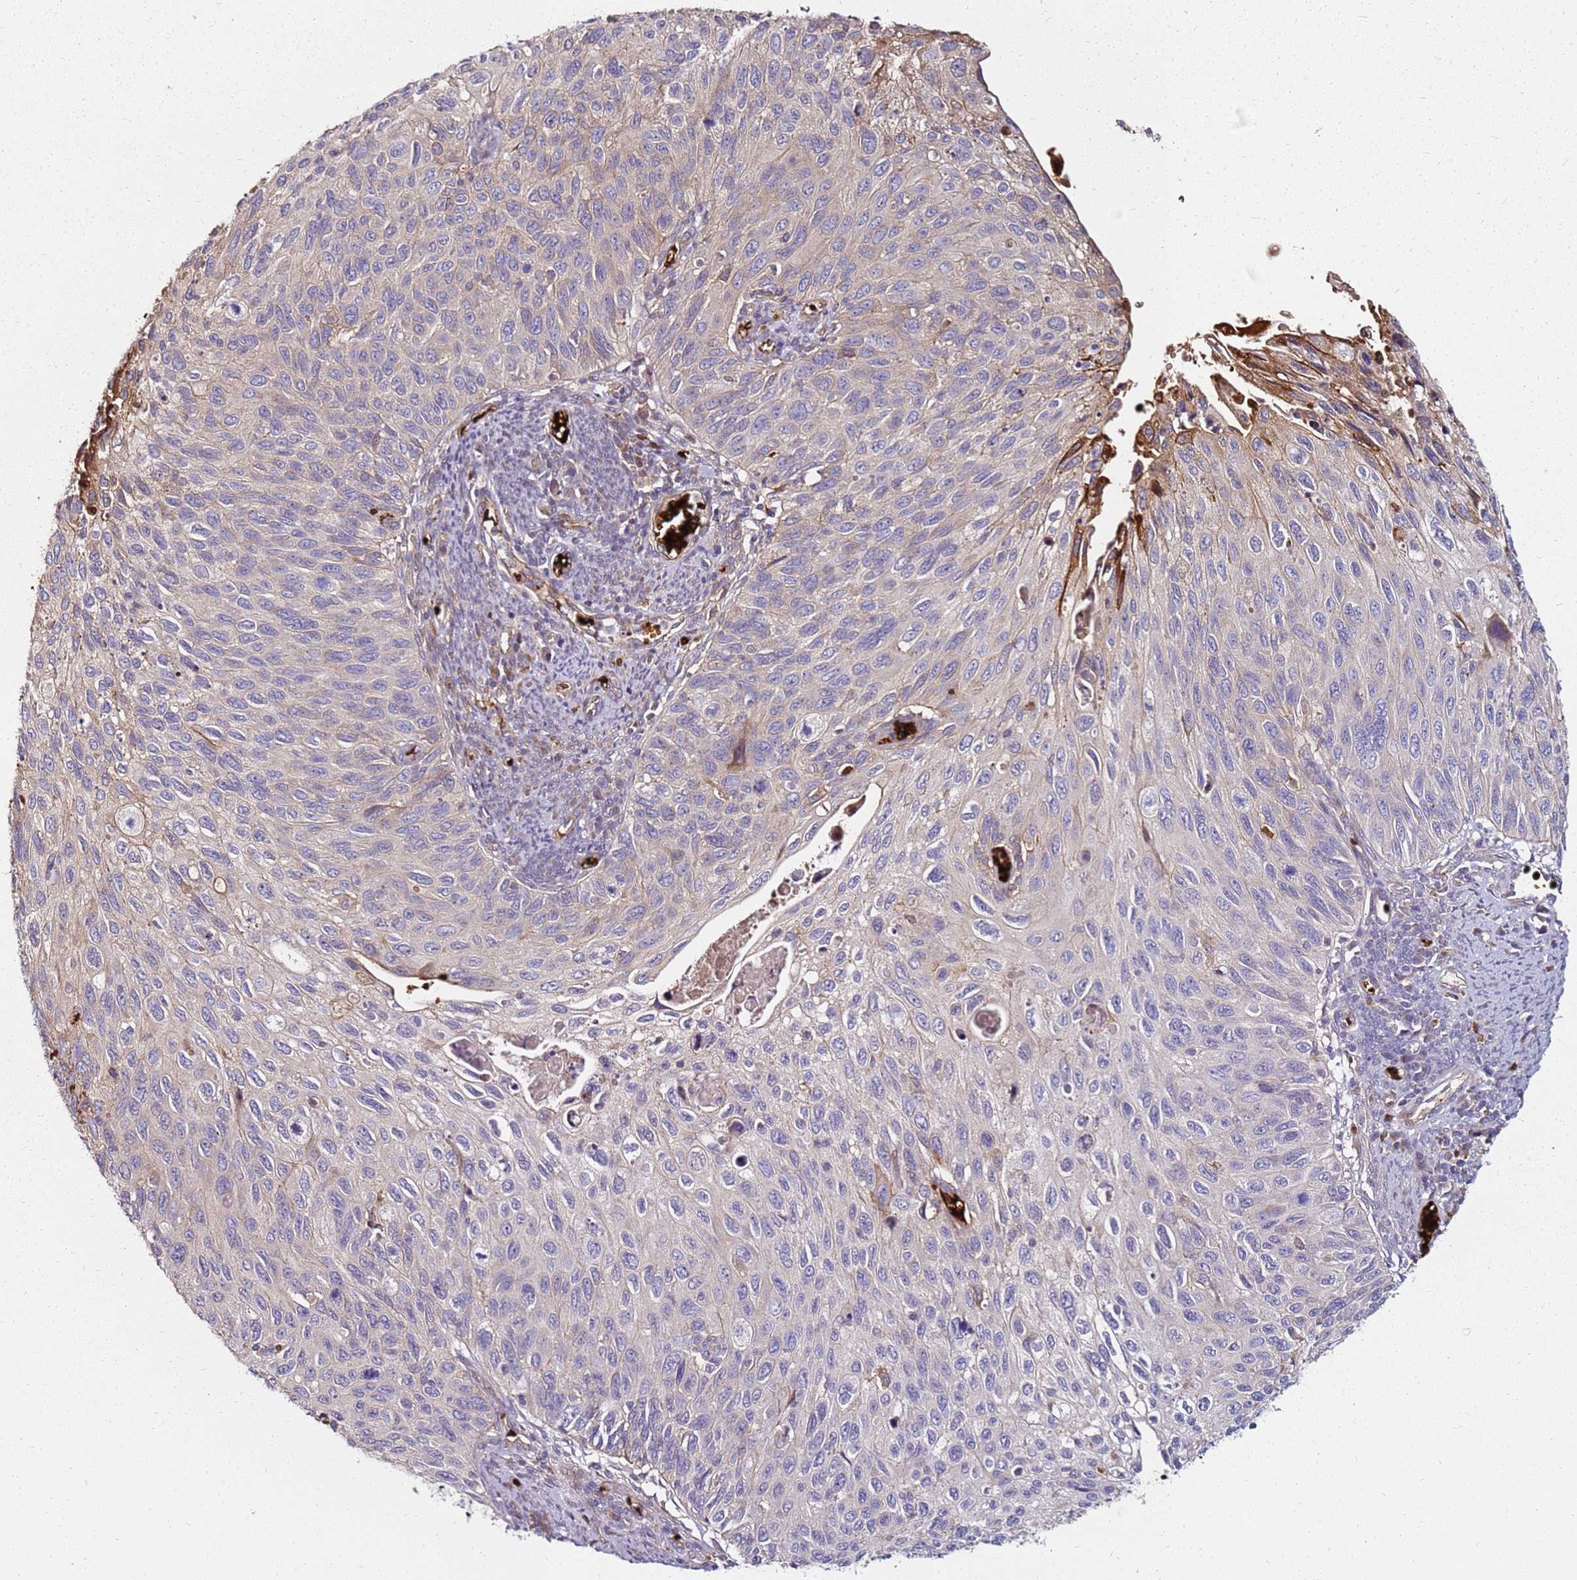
{"staining": {"intensity": "moderate", "quantity": "<25%", "location": "cytoplasmic/membranous"}, "tissue": "cervical cancer", "cell_type": "Tumor cells", "image_type": "cancer", "snomed": [{"axis": "morphology", "description": "Squamous cell carcinoma, NOS"}, {"axis": "topography", "description": "Cervix"}], "caption": "Protein expression analysis of human cervical cancer (squamous cell carcinoma) reveals moderate cytoplasmic/membranous positivity in approximately <25% of tumor cells.", "gene": "RNF11", "patient": {"sex": "female", "age": 70}}